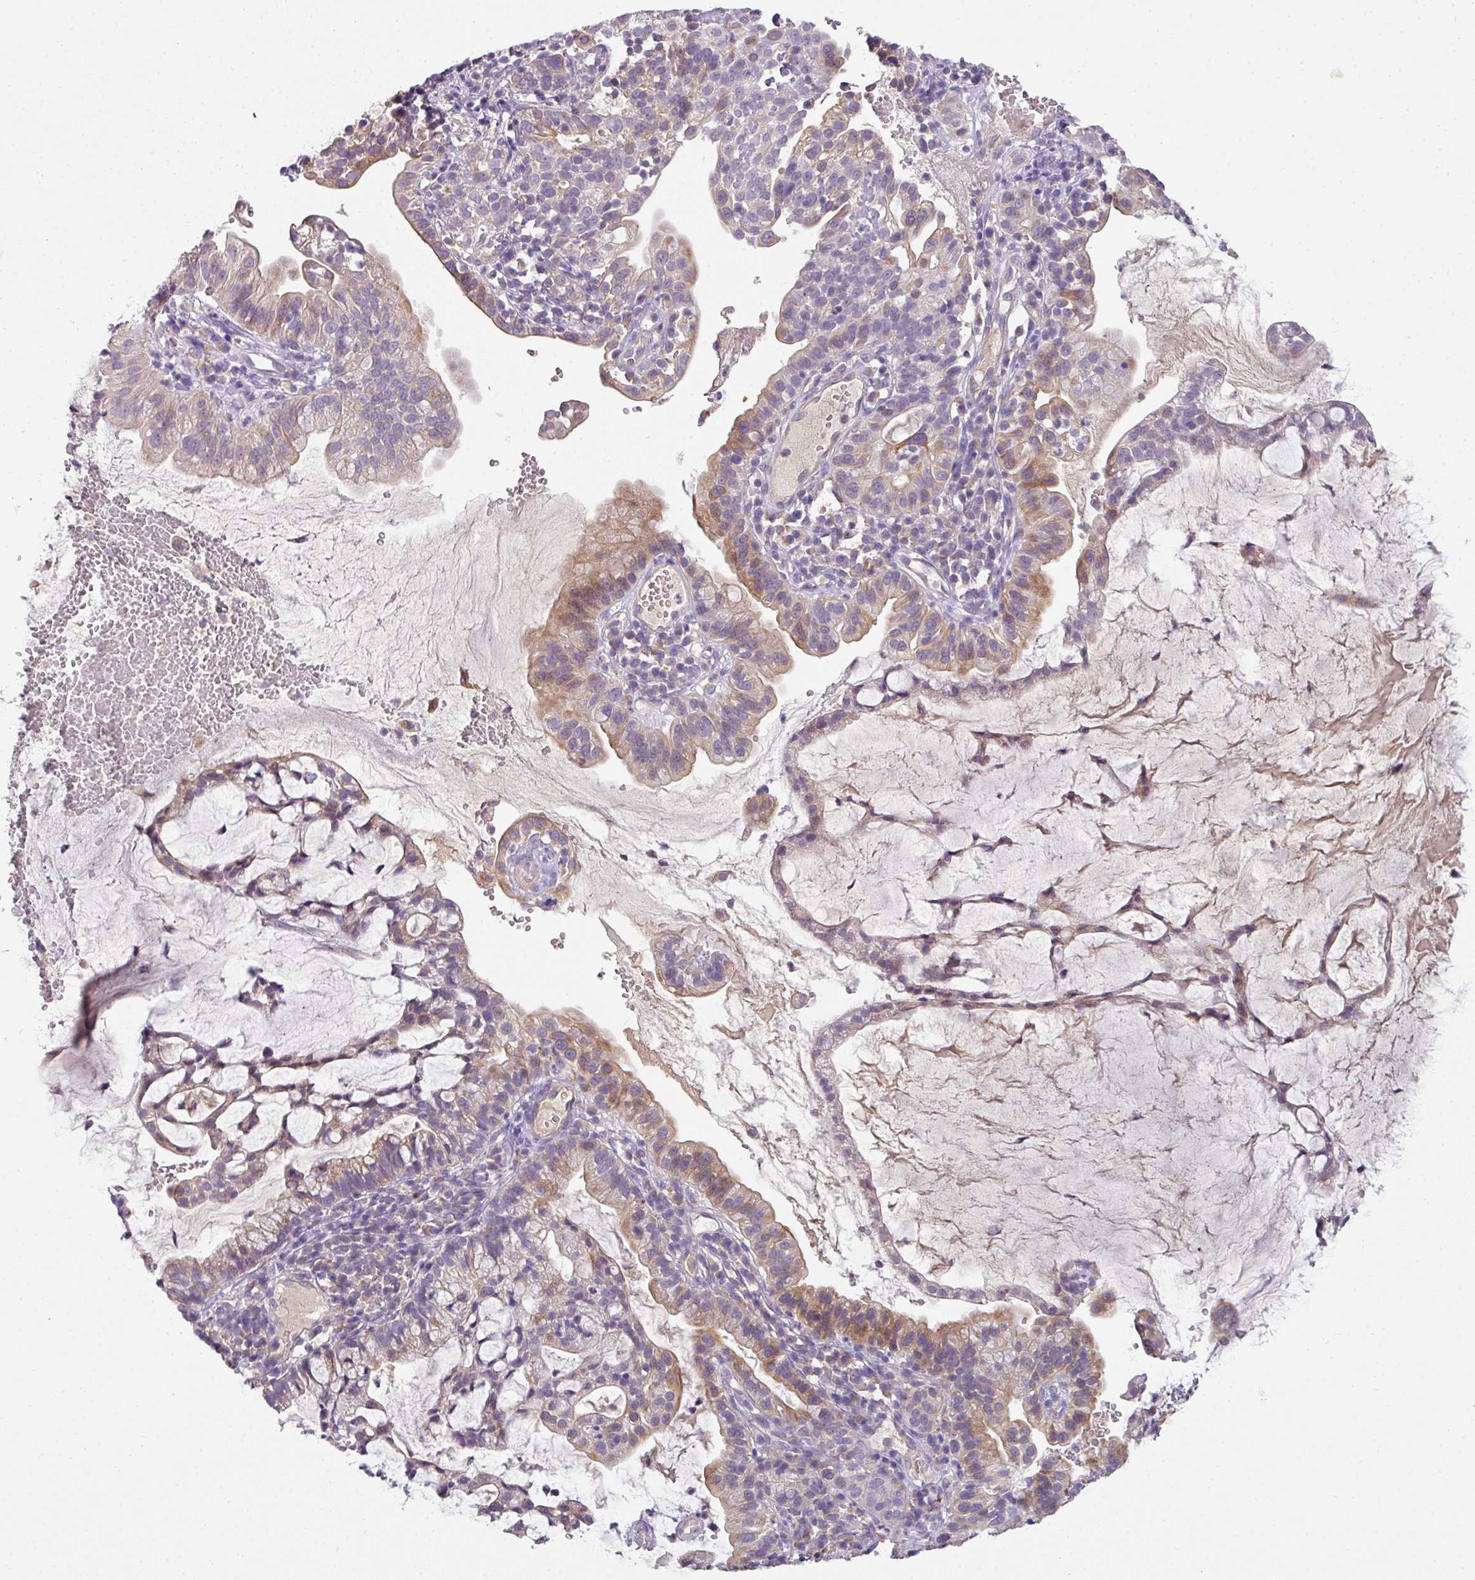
{"staining": {"intensity": "moderate", "quantity": "<25%", "location": "cytoplasmic/membranous,nuclear"}, "tissue": "cervical cancer", "cell_type": "Tumor cells", "image_type": "cancer", "snomed": [{"axis": "morphology", "description": "Adenocarcinoma, NOS"}, {"axis": "topography", "description": "Cervix"}], "caption": "High-magnification brightfield microscopy of cervical cancer (adenocarcinoma) stained with DAB (brown) and counterstained with hematoxylin (blue). tumor cells exhibit moderate cytoplasmic/membranous and nuclear staining is present in approximately<25% of cells. The staining was performed using DAB to visualize the protein expression in brown, while the nuclei were stained in blue with hematoxylin (Magnification: 20x).", "gene": "ZNF266", "patient": {"sex": "female", "age": 41}}